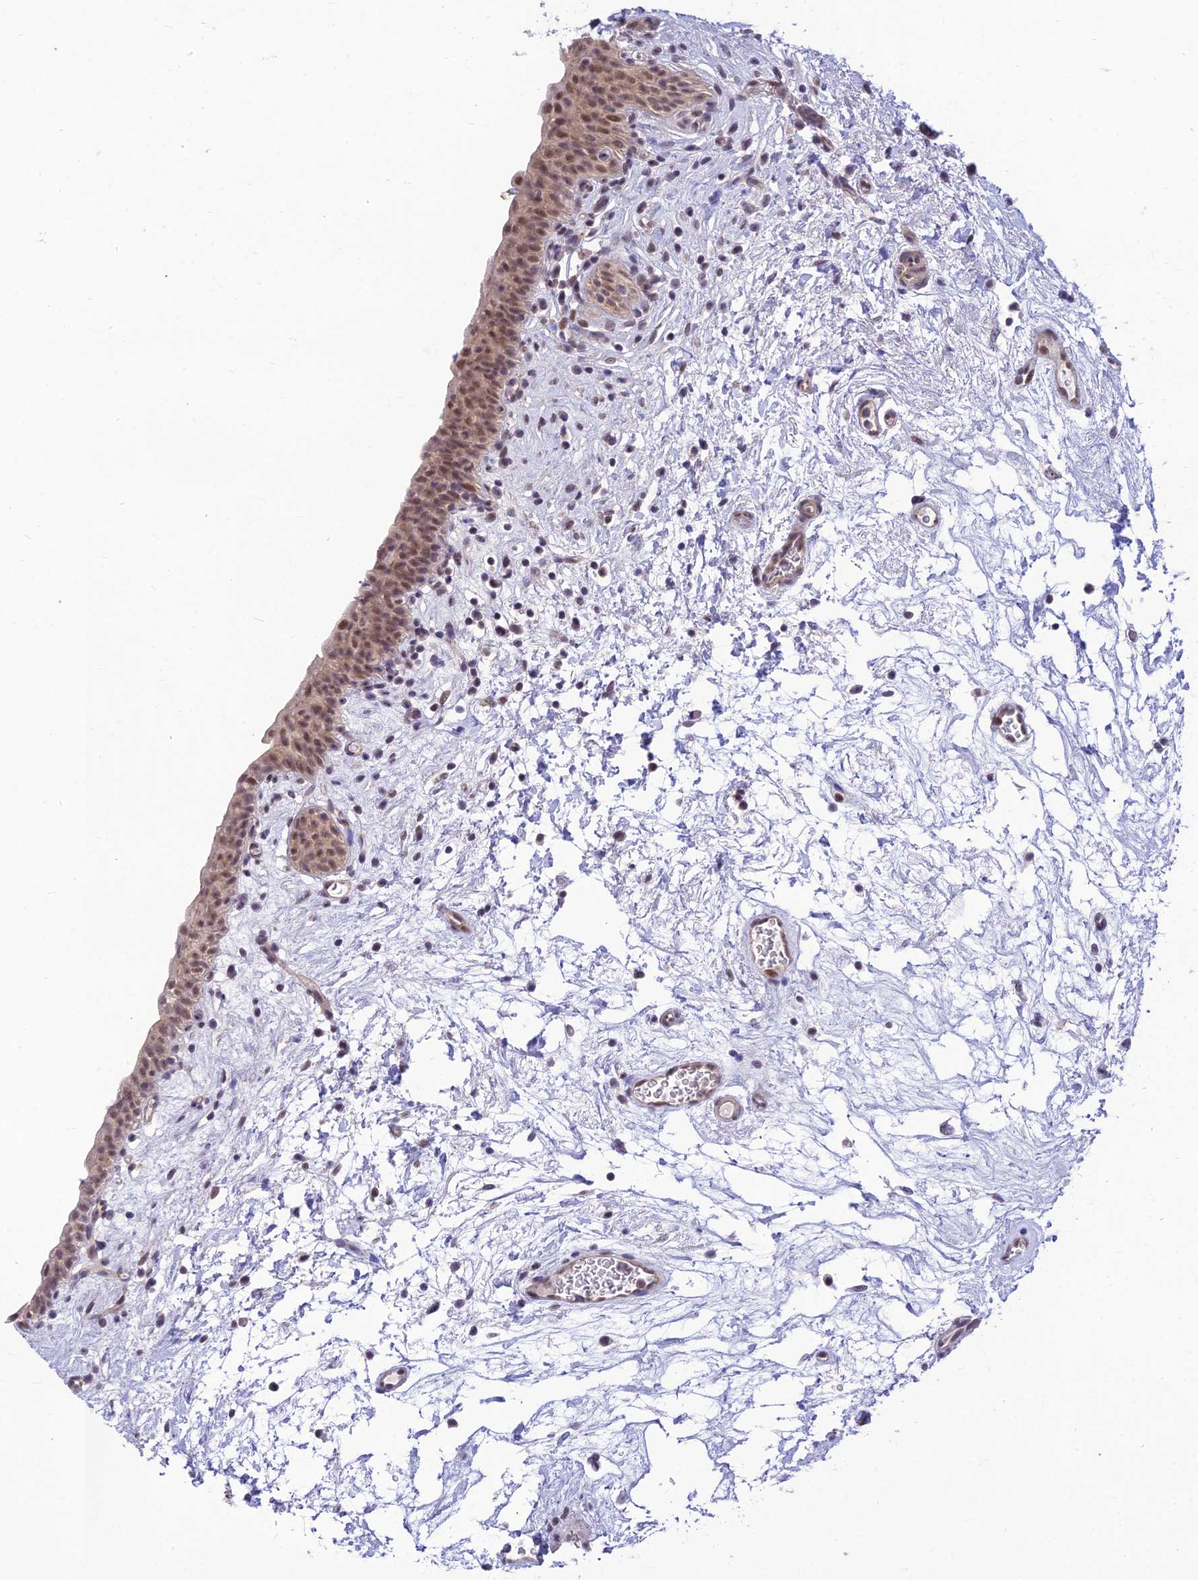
{"staining": {"intensity": "moderate", "quantity": ">75%", "location": "nuclear"}, "tissue": "urinary bladder", "cell_type": "Urothelial cells", "image_type": "normal", "snomed": [{"axis": "morphology", "description": "Normal tissue, NOS"}, {"axis": "topography", "description": "Urinary bladder"}], "caption": "Protein staining shows moderate nuclear expression in about >75% of urothelial cells in benign urinary bladder.", "gene": "MICOS13", "patient": {"sex": "male", "age": 83}}